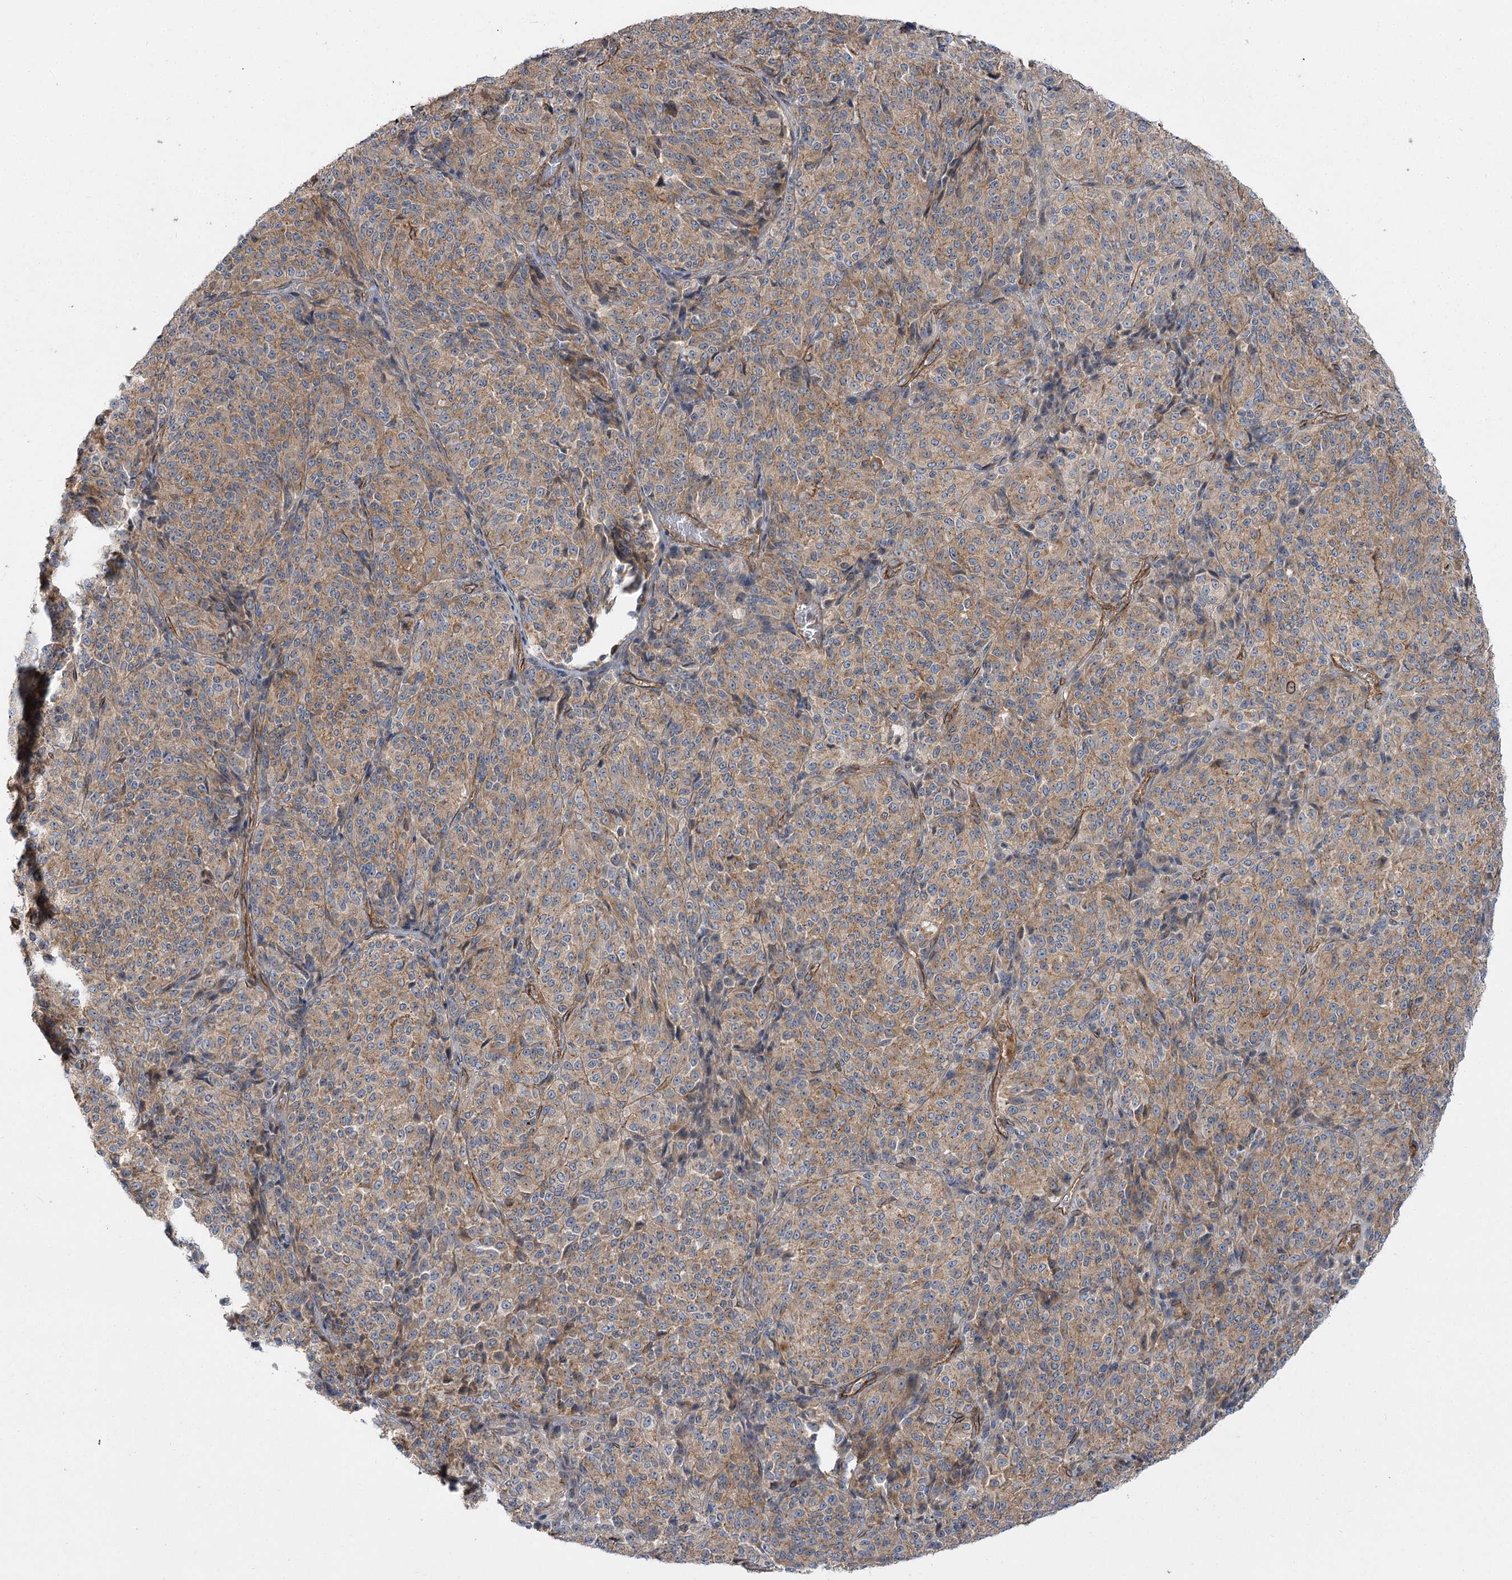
{"staining": {"intensity": "weak", "quantity": ">75%", "location": "cytoplasmic/membranous"}, "tissue": "melanoma", "cell_type": "Tumor cells", "image_type": "cancer", "snomed": [{"axis": "morphology", "description": "Malignant melanoma, Metastatic site"}, {"axis": "topography", "description": "Brain"}], "caption": "Malignant melanoma (metastatic site) stained with a brown dye exhibits weak cytoplasmic/membranous positive expression in about >75% of tumor cells.", "gene": "SH3BP5L", "patient": {"sex": "female", "age": 56}}